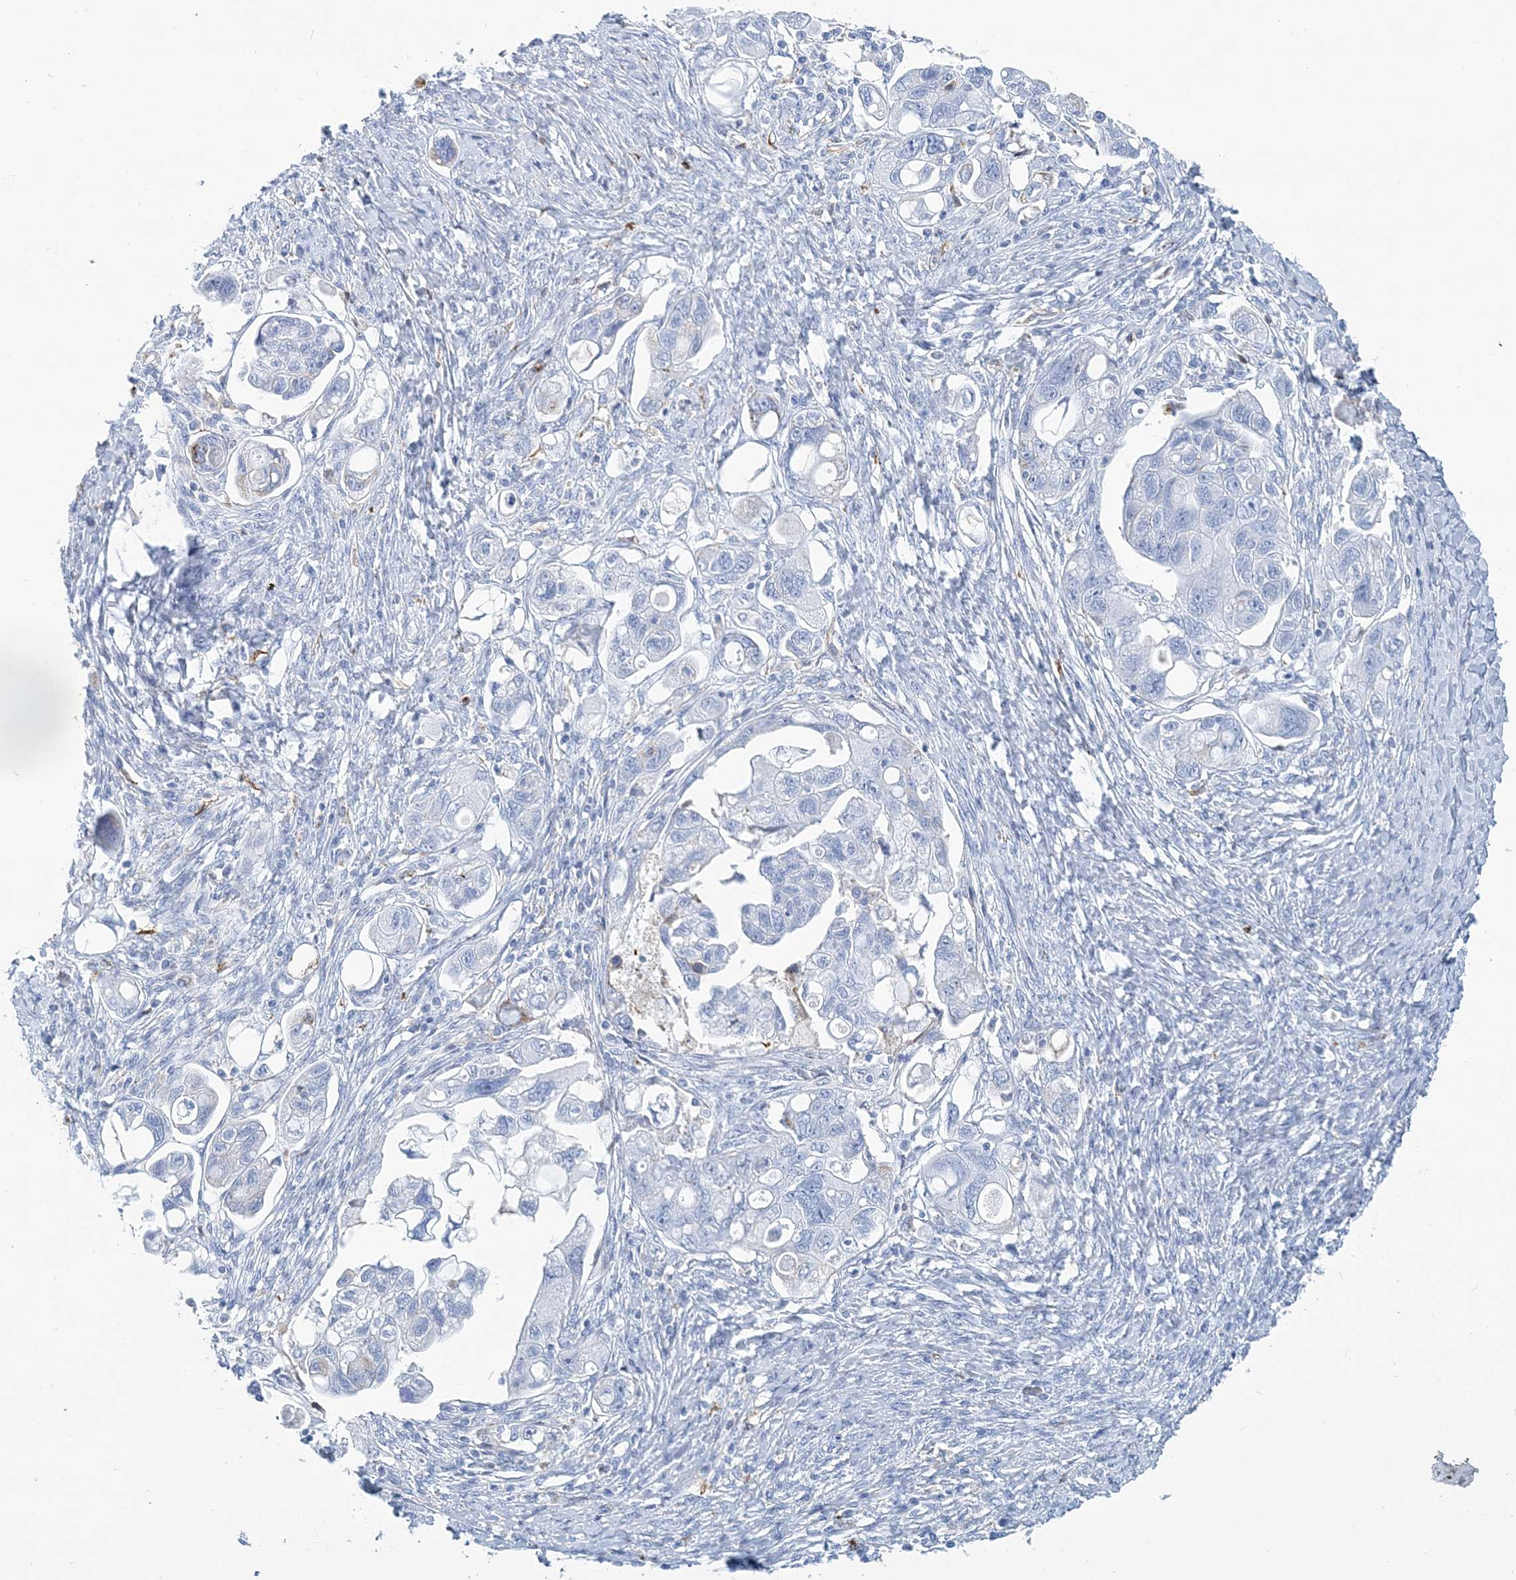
{"staining": {"intensity": "negative", "quantity": "none", "location": "none"}, "tissue": "ovarian cancer", "cell_type": "Tumor cells", "image_type": "cancer", "snomed": [{"axis": "morphology", "description": "Carcinoma, NOS"}, {"axis": "morphology", "description": "Cystadenocarcinoma, serous, NOS"}, {"axis": "topography", "description": "Ovary"}], "caption": "DAB (3,3'-diaminobenzidine) immunohistochemical staining of human ovarian cancer reveals no significant staining in tumor cells.", "gene": "NKX6-1", "patient": {"sex": "female", "age": 69}}